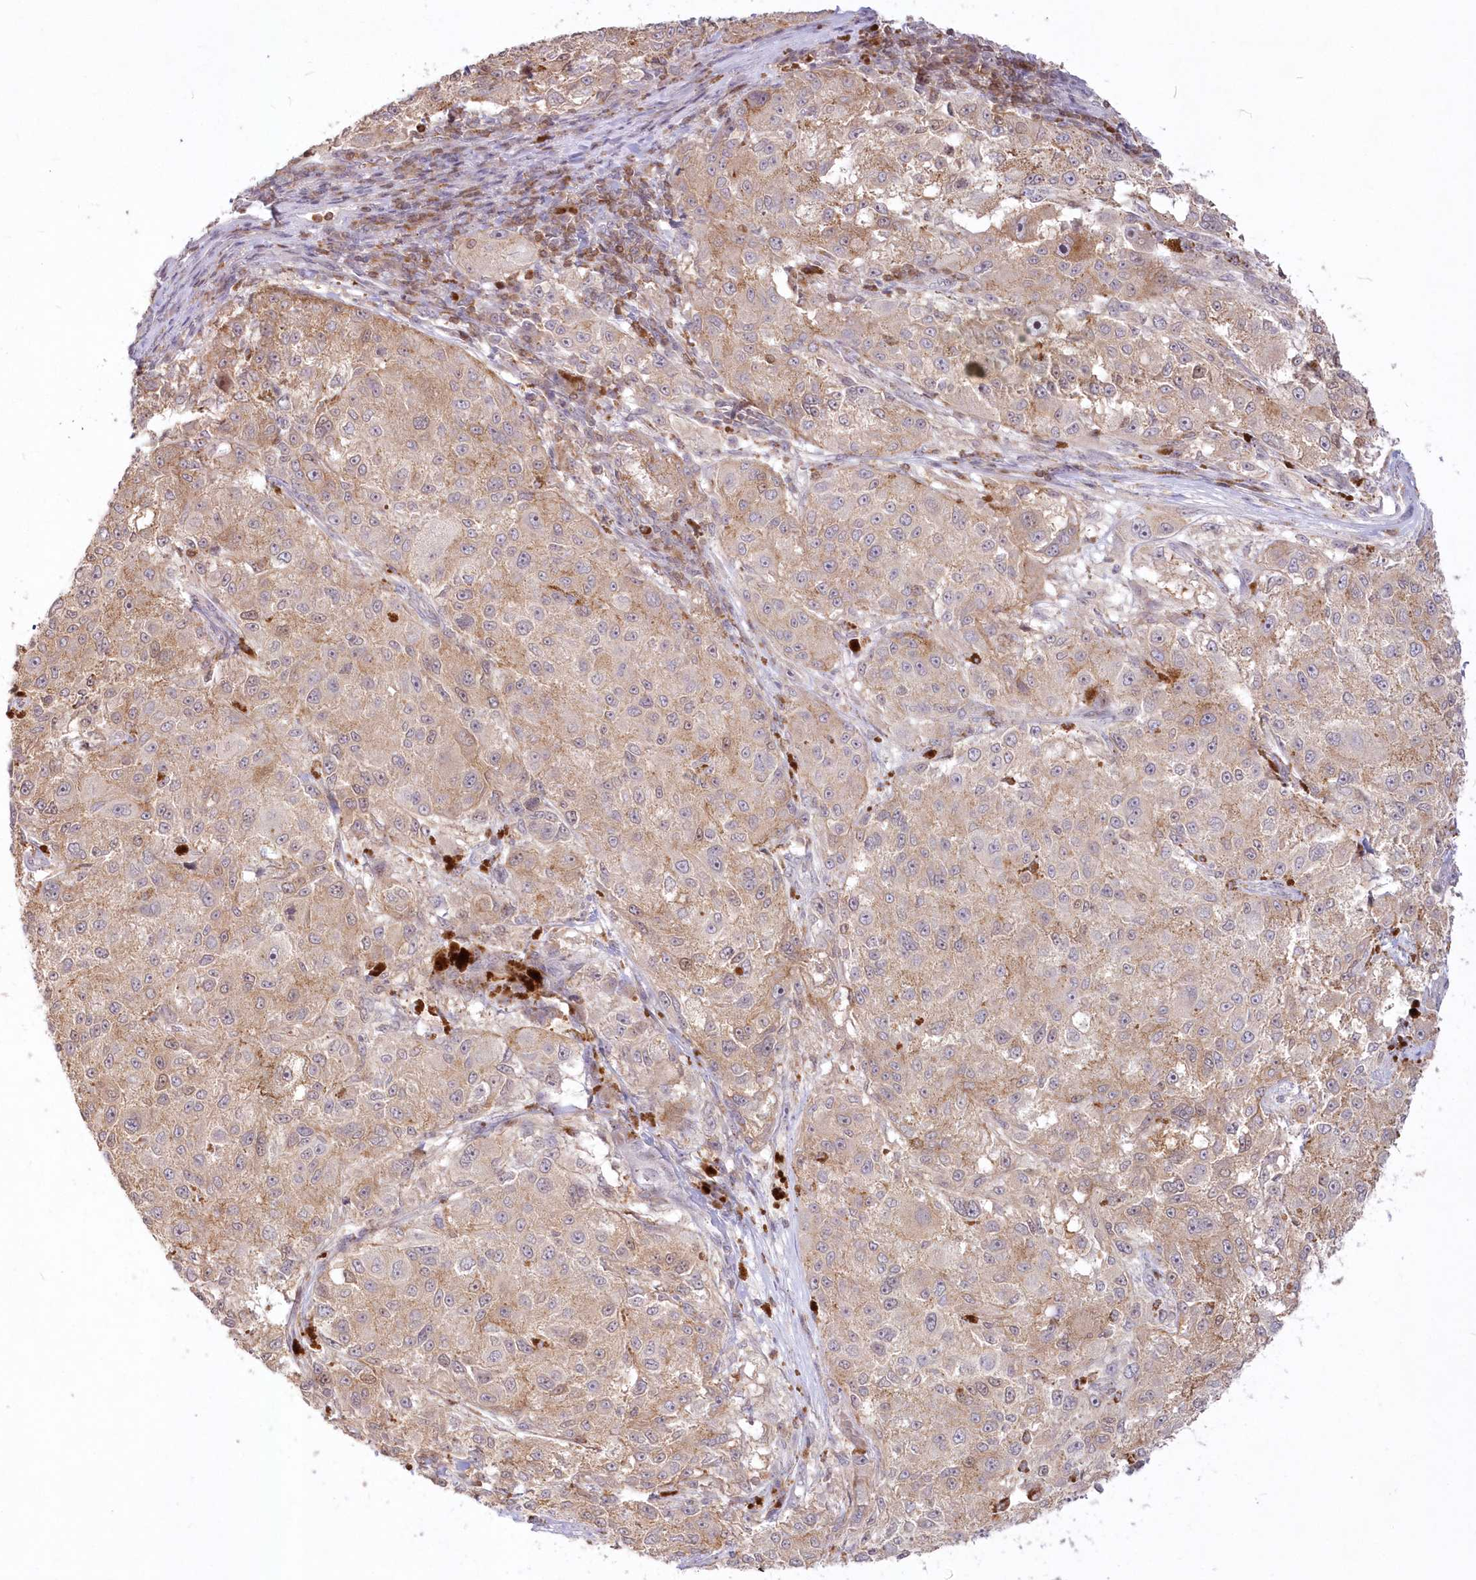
{"staining": {"intensity": "weak", "quantity": ">75%", "location": "cytoplasmic/membranous"}, "tissue": "melanoma", "cell_type": "Tumor cells", "image_type": "cancer", "snomed": [{"axis": "morphology", "description": "Necrosis, NOS"}, {"axis": "morphology", "description": "Malignant melanoma, NOS"}, {"axis": "topography", "description": "Skin"}], "caption": "Immunohistochemistry (IHC) of melanoma shows low levels of weak cytoplasmic/membranous expression in about >75% of tumor cells.", "gene": "MTMR3", "patient": {"sex": "female", "age": 87}}